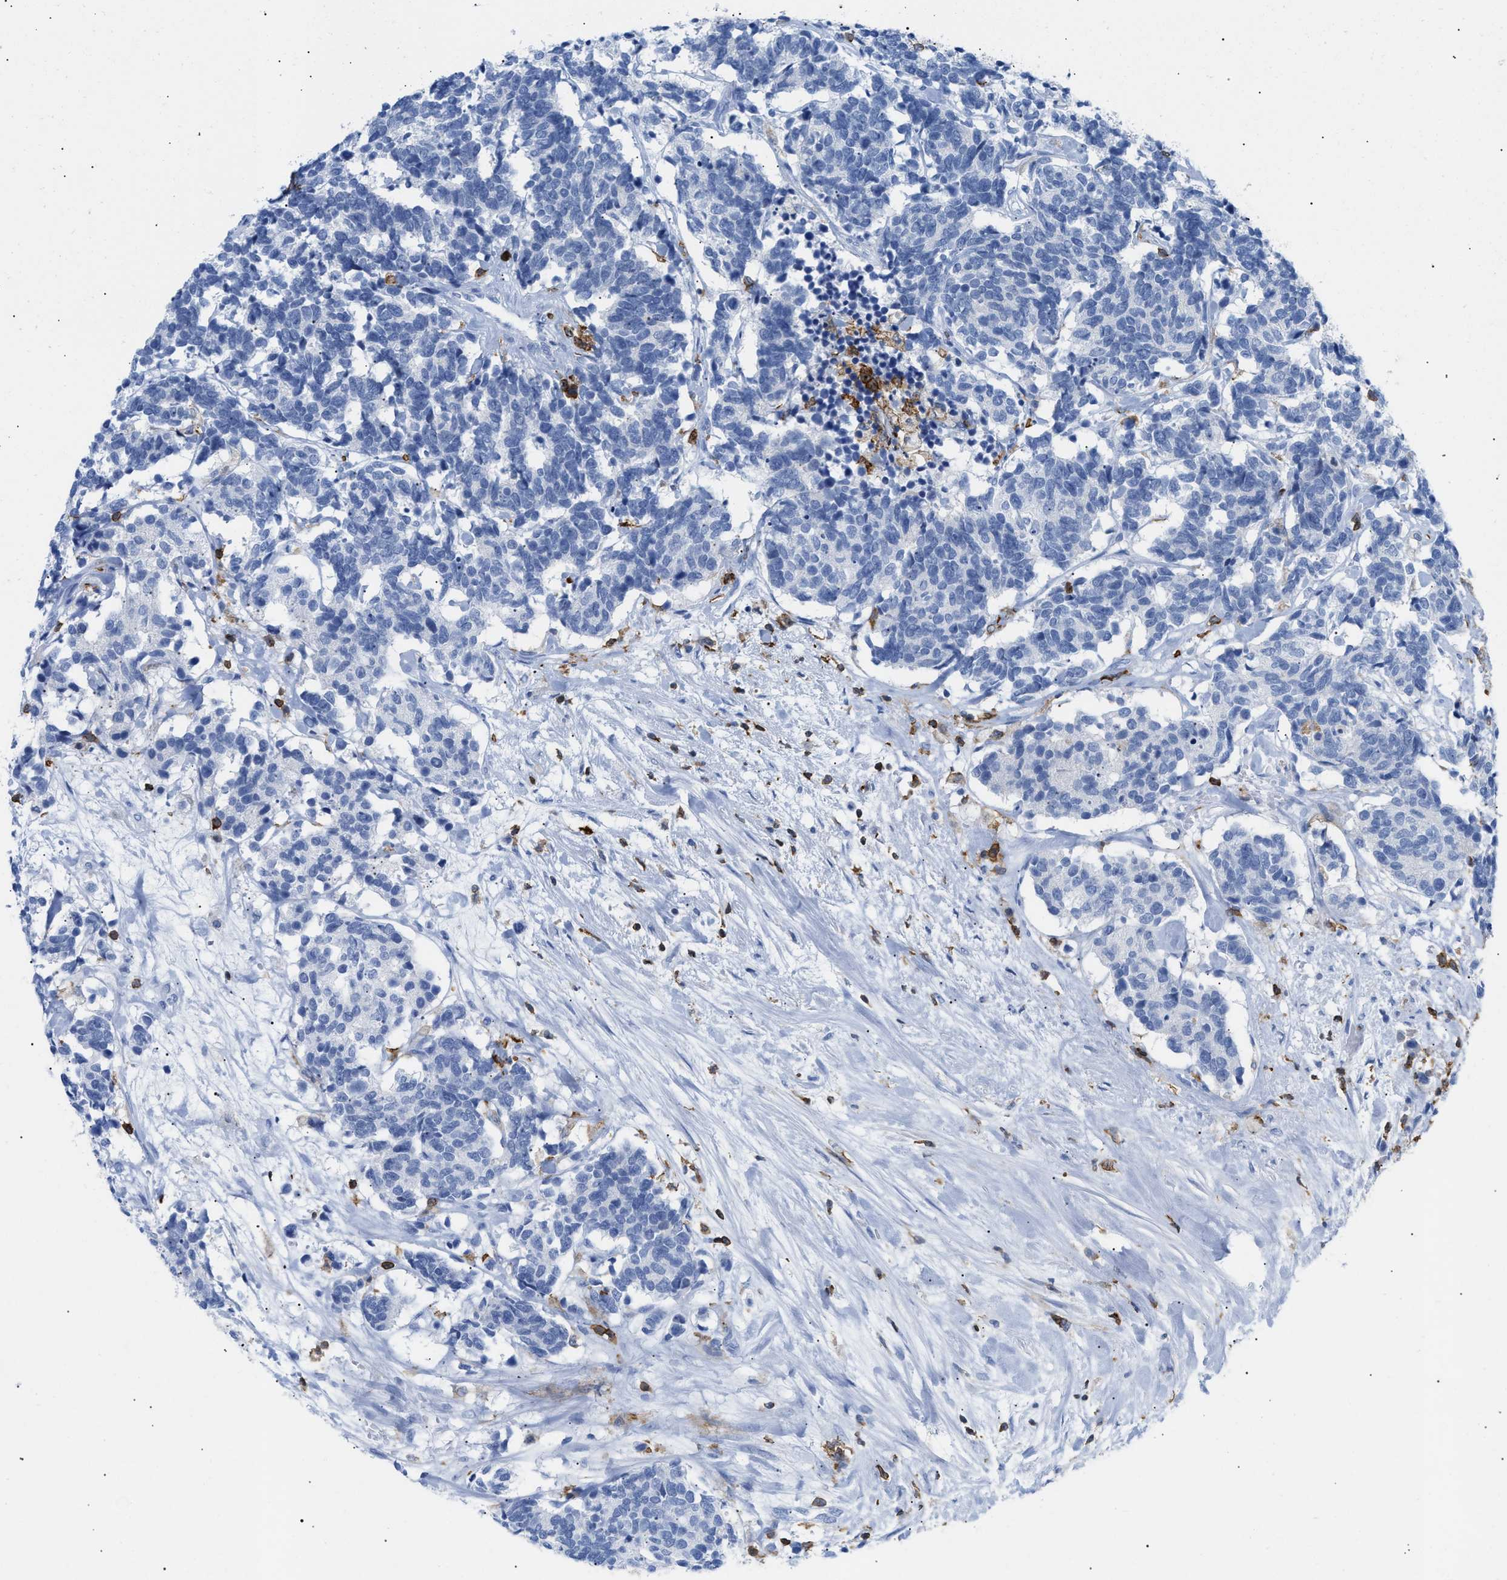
{"staining": {"intensity": "negative", "quantity": "none", "location": "none"}, "tissue": "carcinoid", "cell_type": "Tumor cells", "image_type": "cancer", "snomed": [{"axis": "morphology", "description": "Carcinoma, NOS"}, {"axis": "morphology", "description": "Carcinoid, malignant, NOS"}, {"axis": "topography", "description": "Urinary bladder"}], "caption": "The micrograph reveals no significant staining in tumor cells of carcinoid.", "gene": "LCP1", "patient": {"sex": "male", "age": 57}}